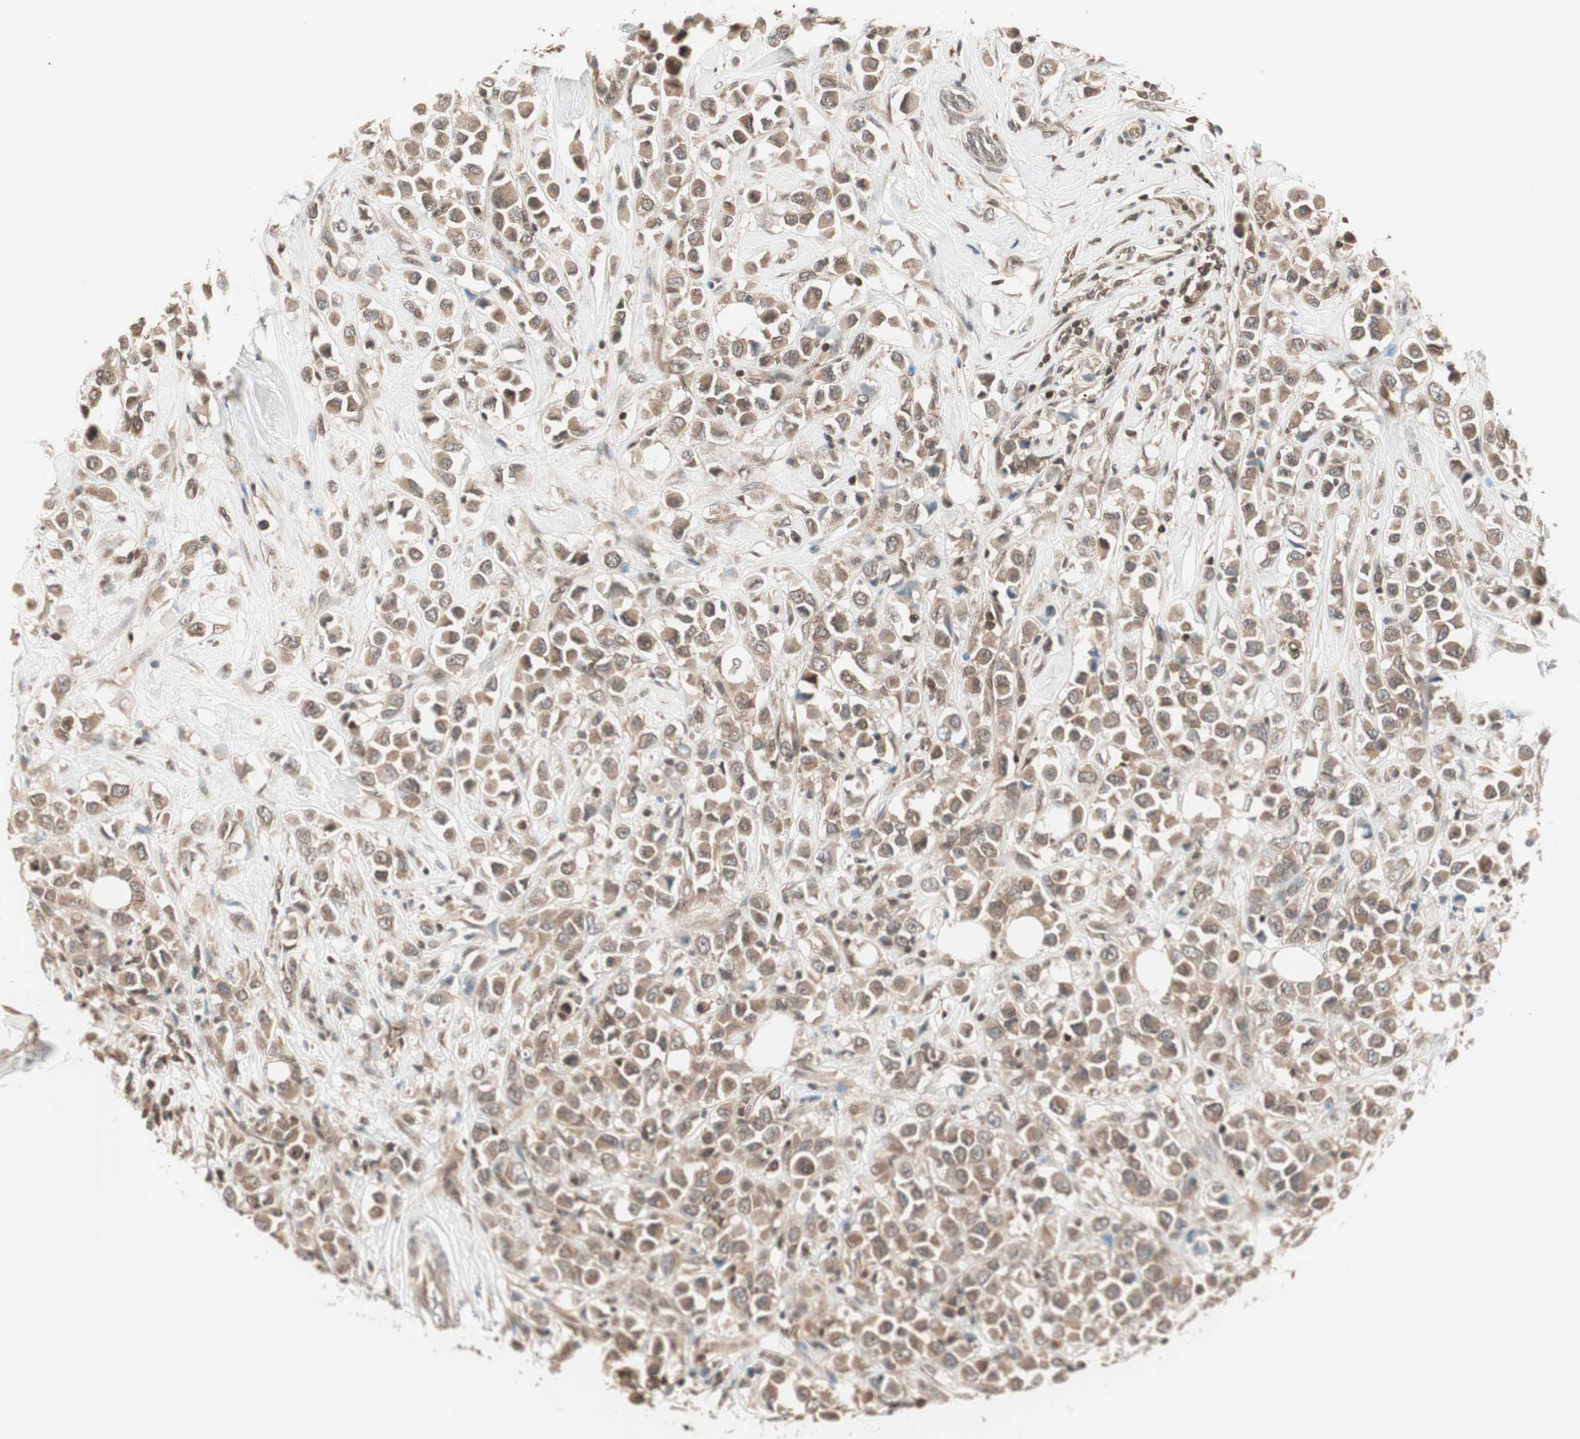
{"staining": {"intensity": "moderate", "quantity": ">75%", "location": "cytoplasmic/membranous"}, "tissue": "breast cancer", "cell_type": "Tumor cells", "image_type": "cancer", "snomed": [{"axis": "morphology", "description": "Duct carcinoma"}, {"axis": "topography", "description": "Breast"}], "caption": "This is a histology image of immunohistochemistry staining of breast infiltrating ductal carcinoma, which shows moderate staining in the cytoplasmic/membranous of tumor cells.", "gene": "UBE2I", "patient": {"sex": "female", "age": 61}}